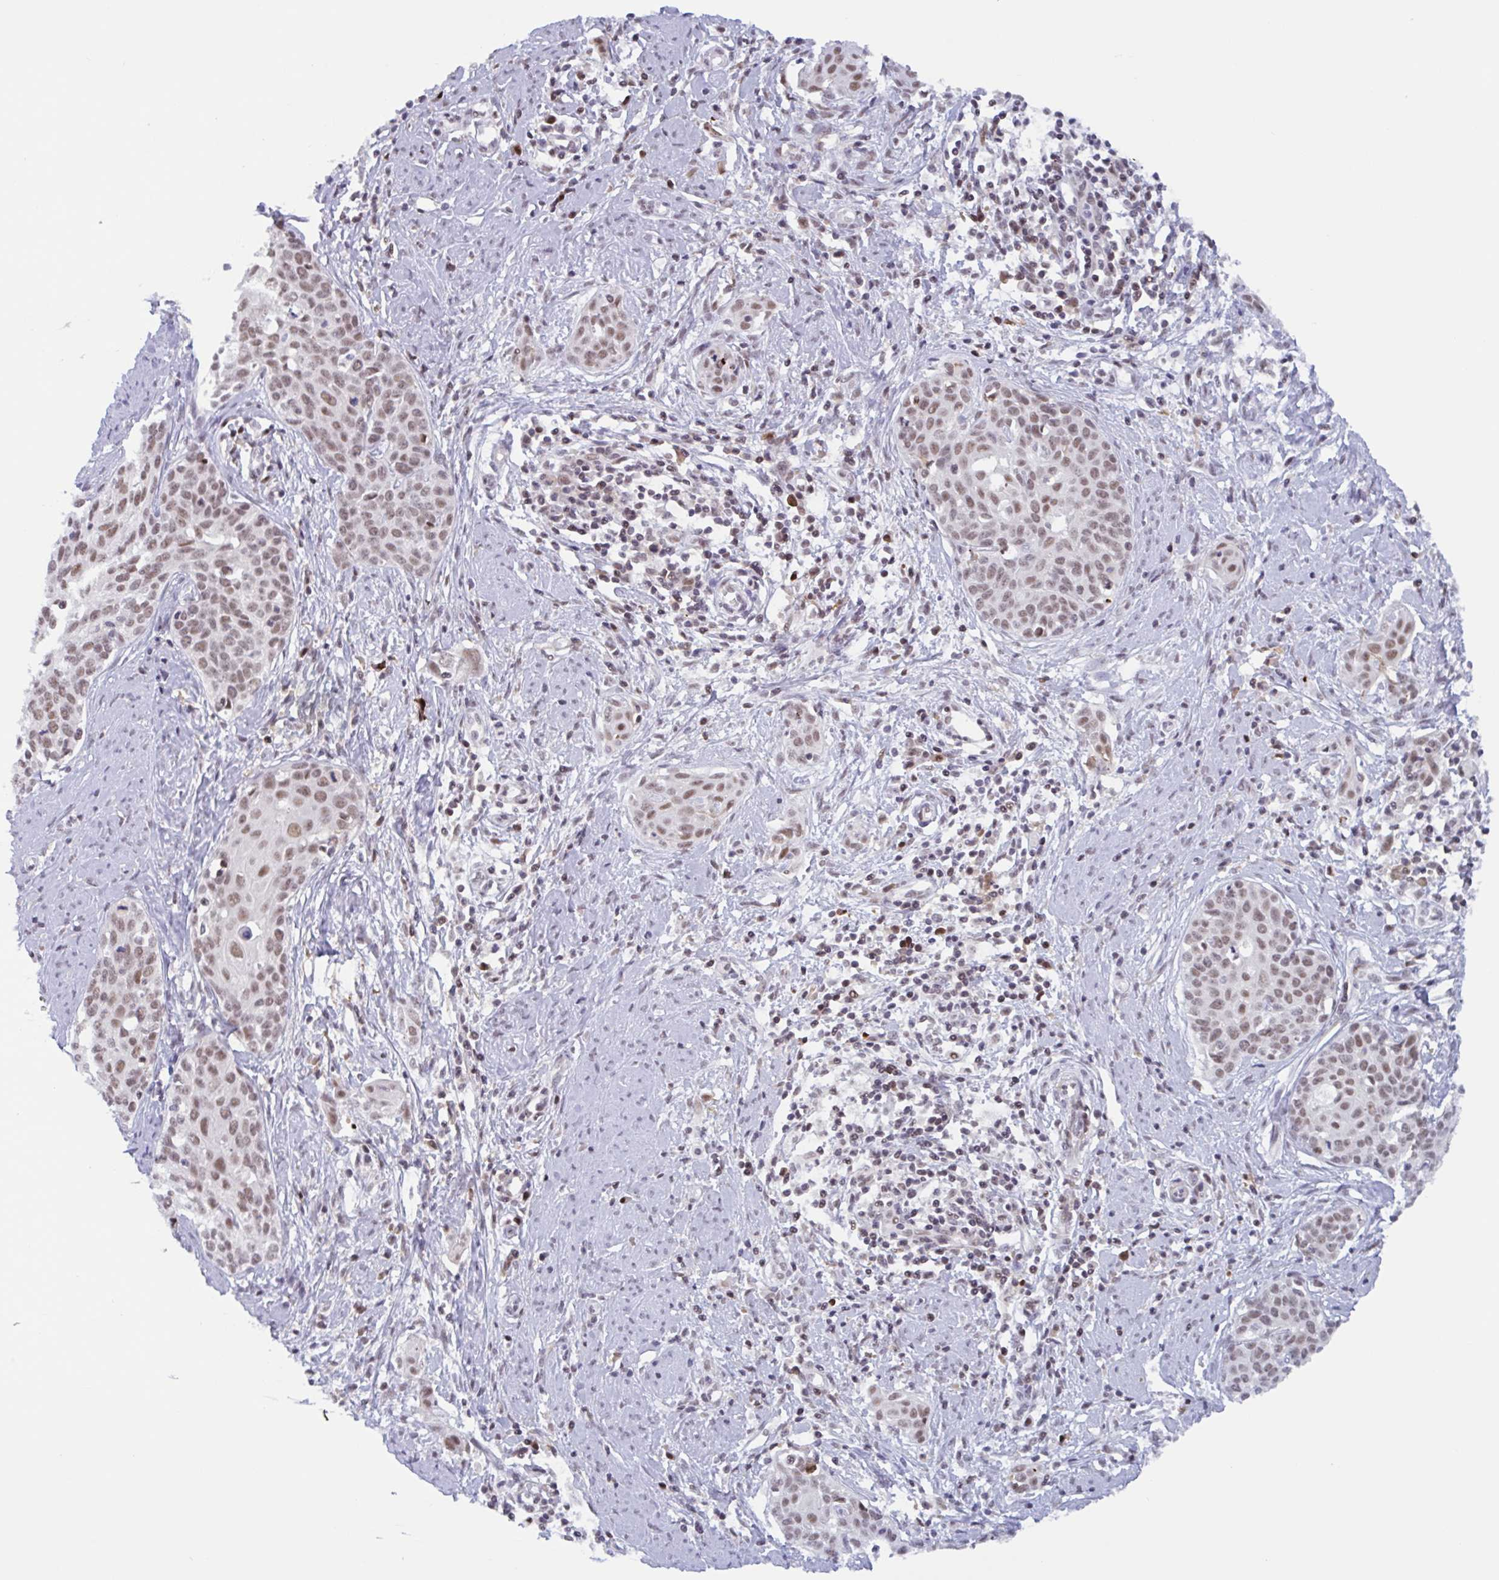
{"staining": {"intensity": "moderate", "quantity": ">75%", "location": "nuclear"}, "tissue": "cervical cancer", "cell_type": "Tumor cells", "image_type": "cancer", "snomed": [{"axis": "morphology", "description": "Squamous cell carcinoma, NOS"}, {"axis": "topography", "description": "Cervix"}], "caption": "About >75% of tumor cells in human cervical cancer exhibit moderate nuclear protein positivity as visualized by brown immunohistochemical staining.", "gene": "PLG", "patient": {"sex": "female", "age": 46}}